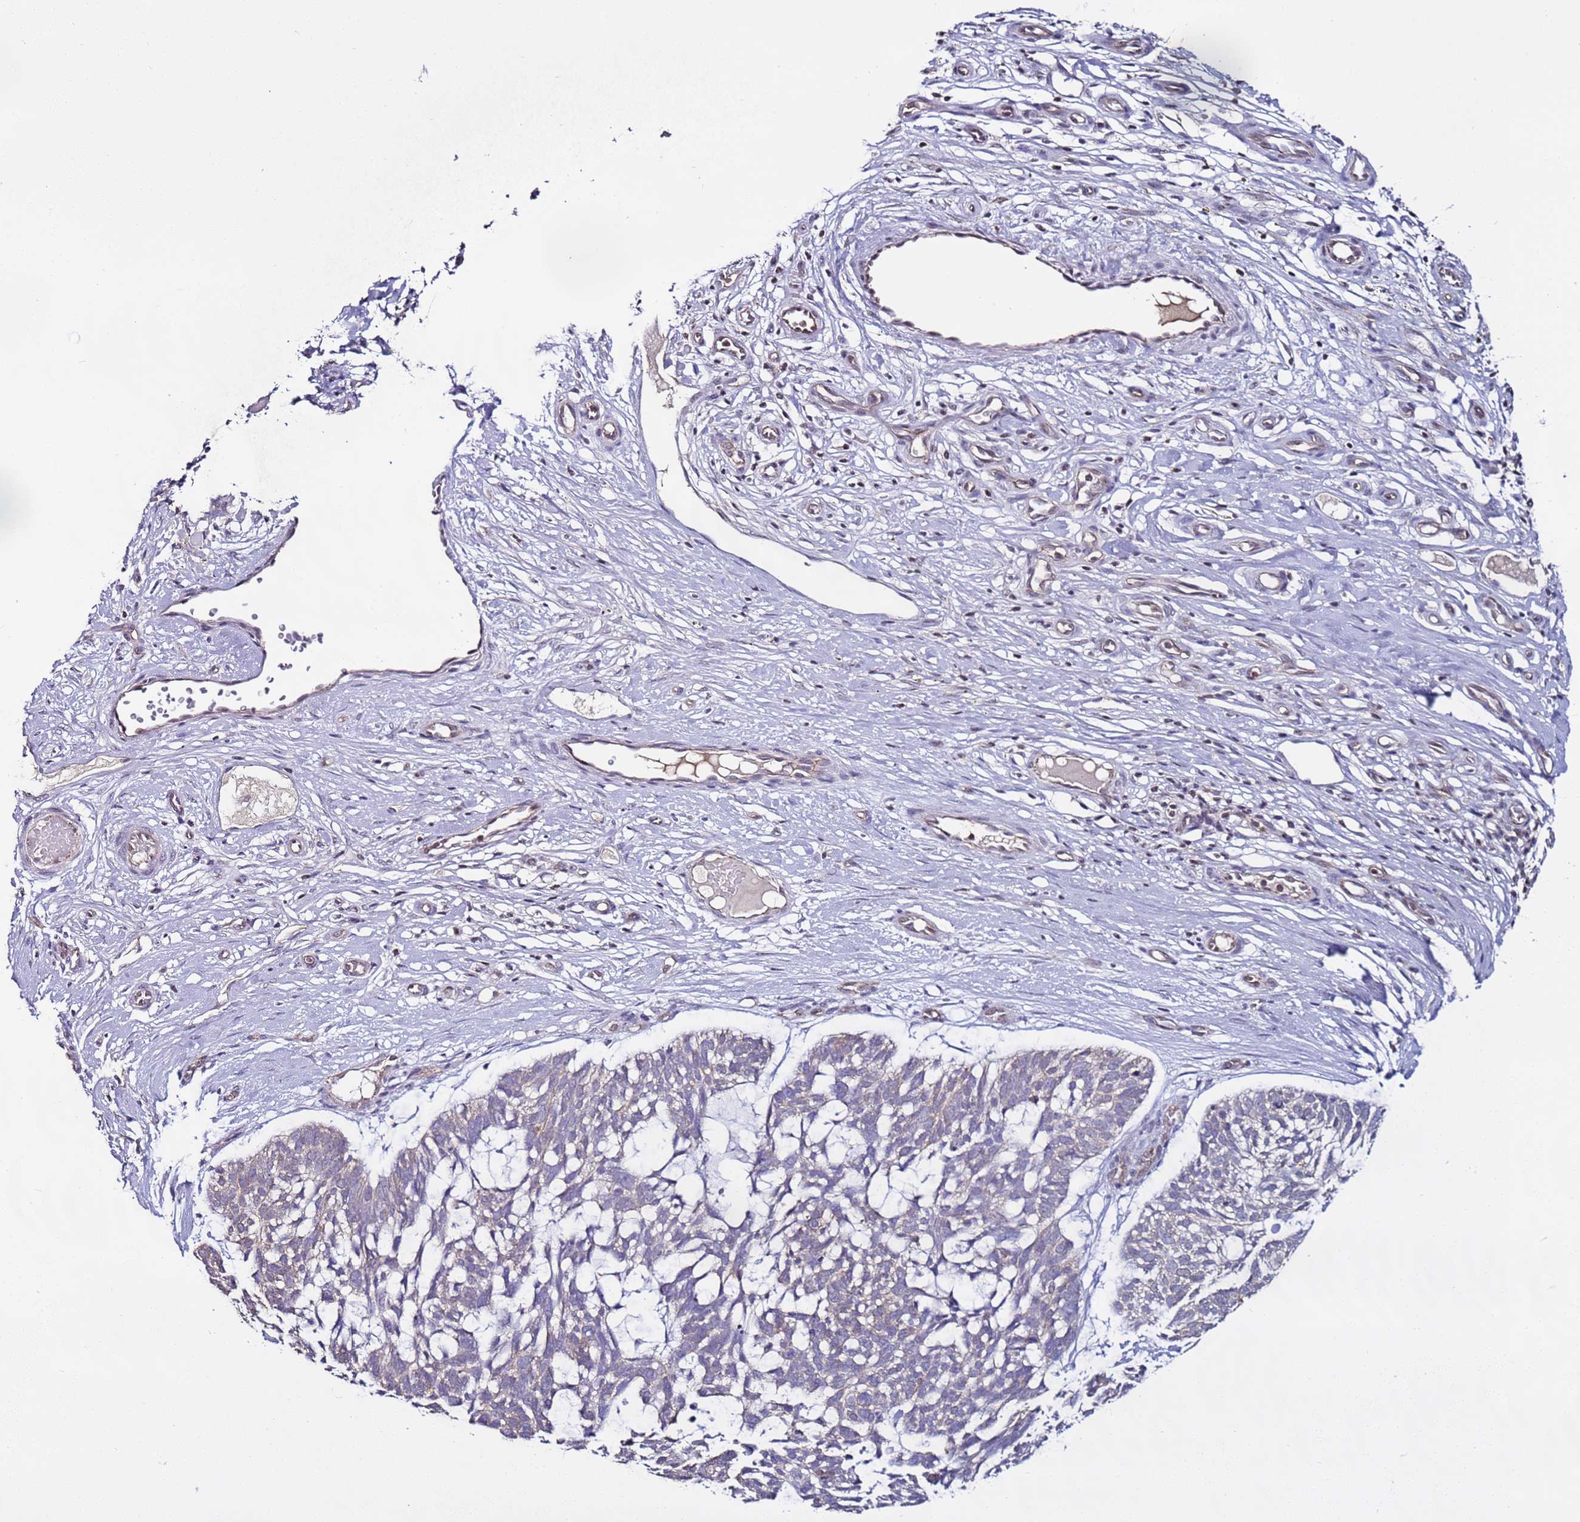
{"staining": {"intensity": "negative", "quantity": "none", "location": "none"}, "tissue": "skin cancer", "cell_type": "Tumor cells", "image_type": "cancer", "snomed": [{"axis": "morphology", "description": "Basal cell carcinoma"}, {"axis": "topography", "description": "Skin"}], "caption": "Tumor cells are negative for protein expression in human skin basal cell carcinoma.", "gene": "TENM3", "patient": {"sex": "male", "age": 88}}